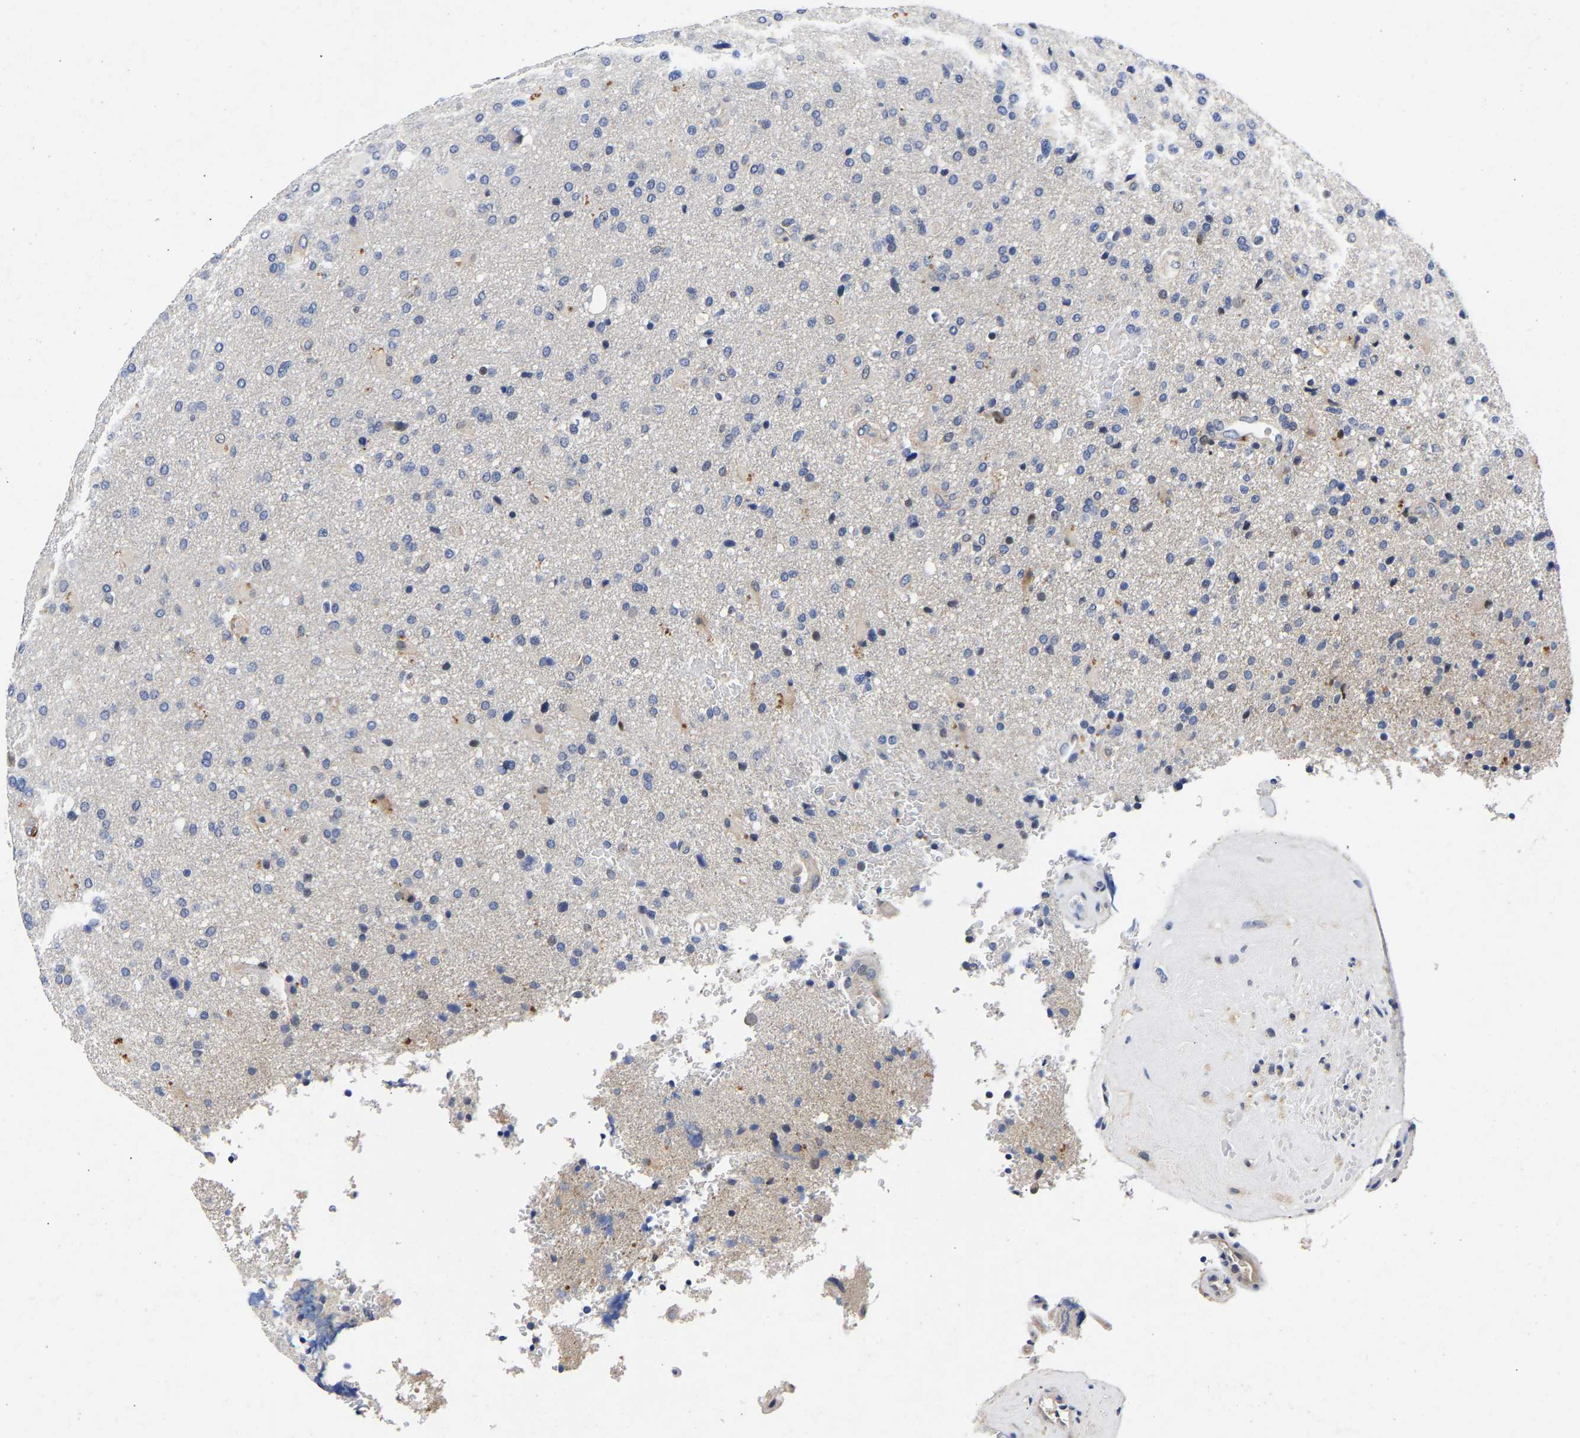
{"staining": {"intensity": "moderate", "quantity": "<25%", "location": "cytoplasmic/membranous"}, "tissue": "glioma", "cell_type": "Tumor cells", "image_type": "cancer", "snomed": [{"axis": "morphology", "description": "Glioma, malignant, High grade"}, {"axis": "topography", "description": "Brain"}], "caption": "Glioma stained with a protein marker exhibits moderate staining in tumor cells.", "gene": "CCDC6", "patient": {"sex": "male", "age": 72}}